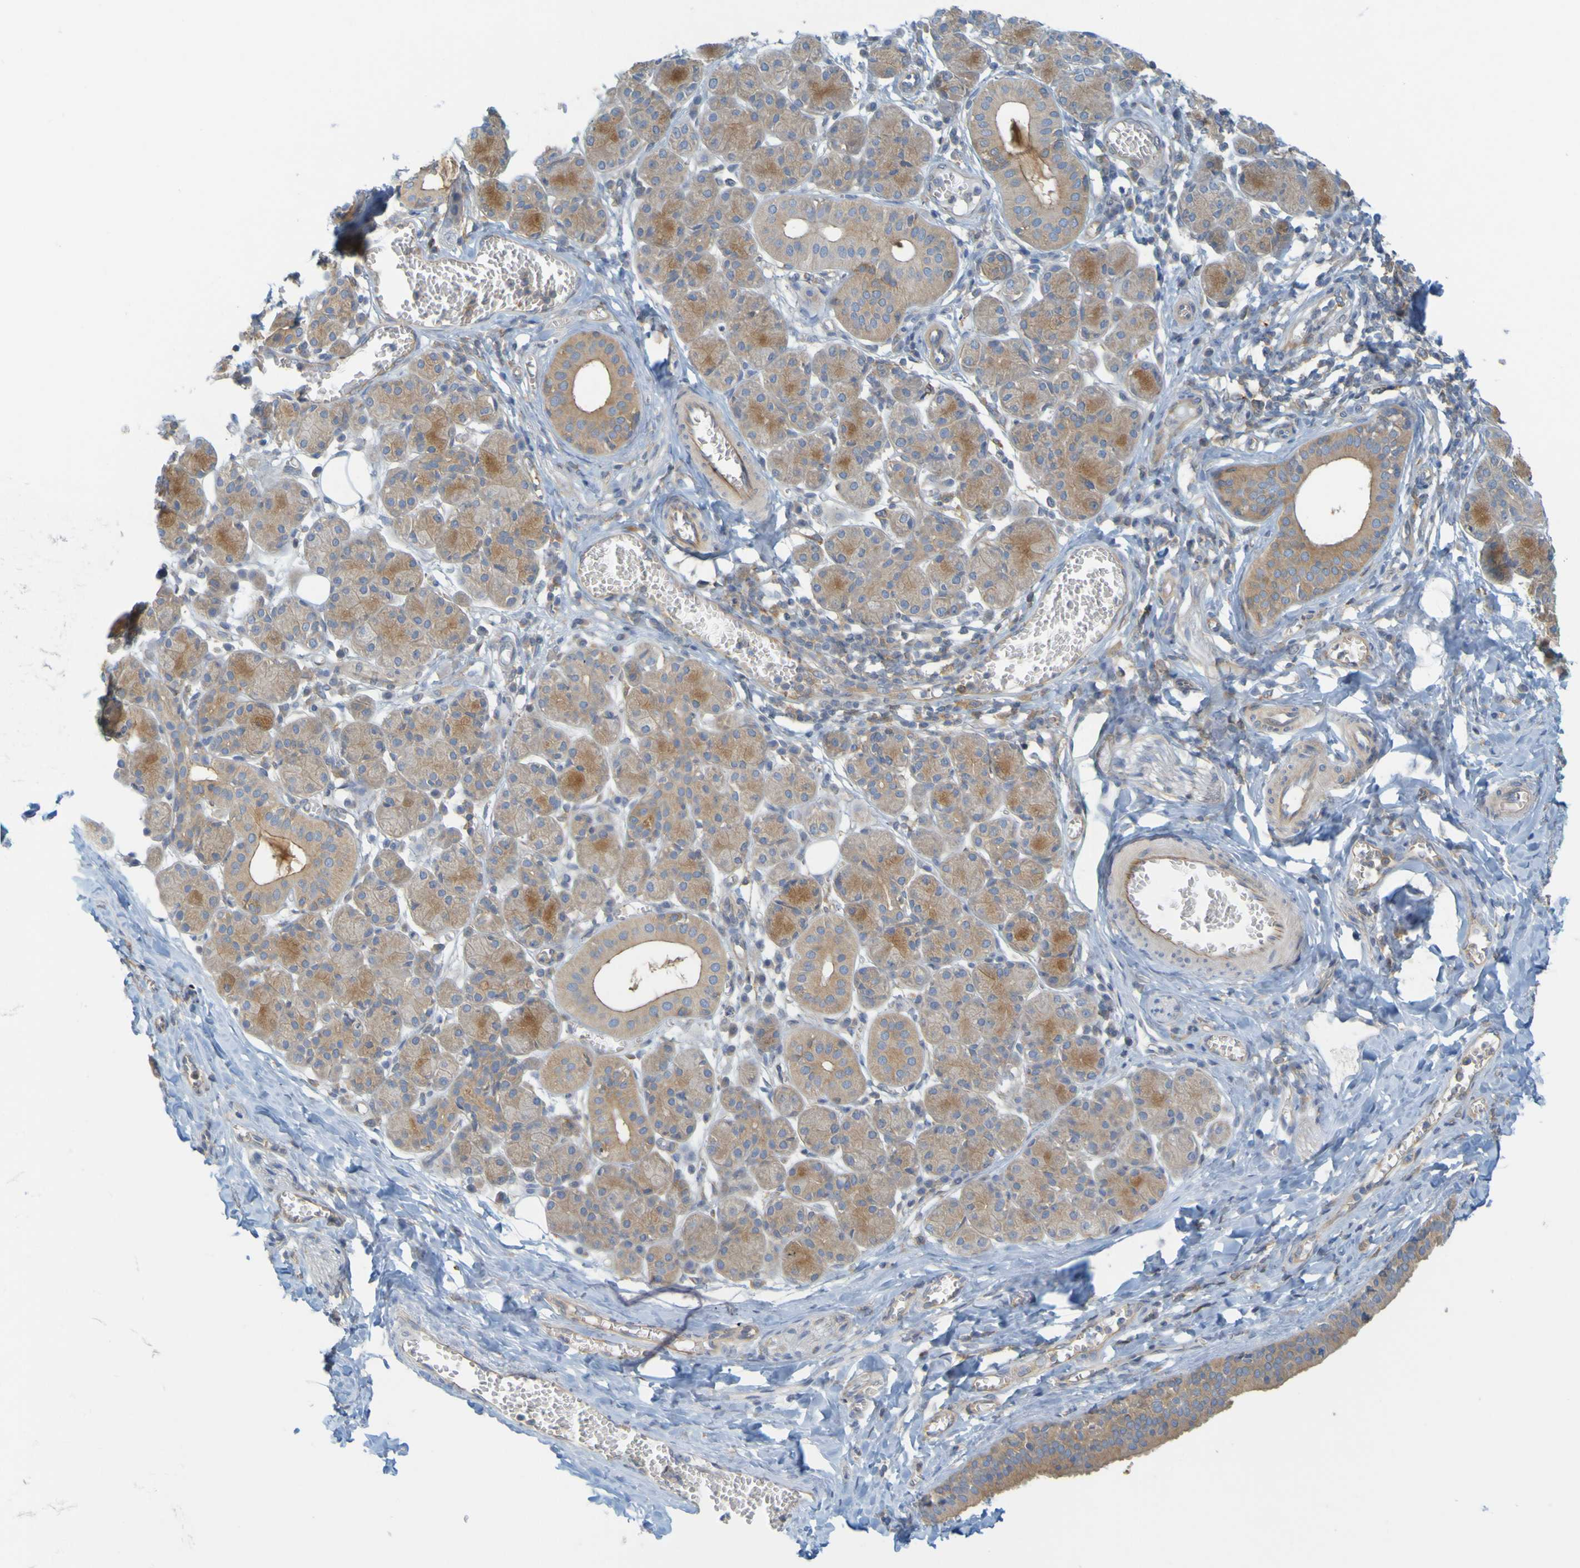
{"staining": {"intensity": "moderate", "quantity": ">75%", "location": "cytoplasmic/membranous"}, "tissue": "salivary gland", "cell_type": "Glandular cells", "image_type": "normal", "snomed": [{"axis": "morphology", "description": "Normal tissue, NOS"}, {"axis": "morphology", "description": "Inflammation, NOS"}, {"axis": "topography", "description": "Lymph node"}, {"axis": "topography", "description": "Salivary gland"}], "caption": "Protein expression analysis of unremarkable salivary gland displays moderate cytoplasmic/membranous expression in about >75% of glandular cells.", "gene": "APPL1", "patient": {"sex": "male", "age": 3}}